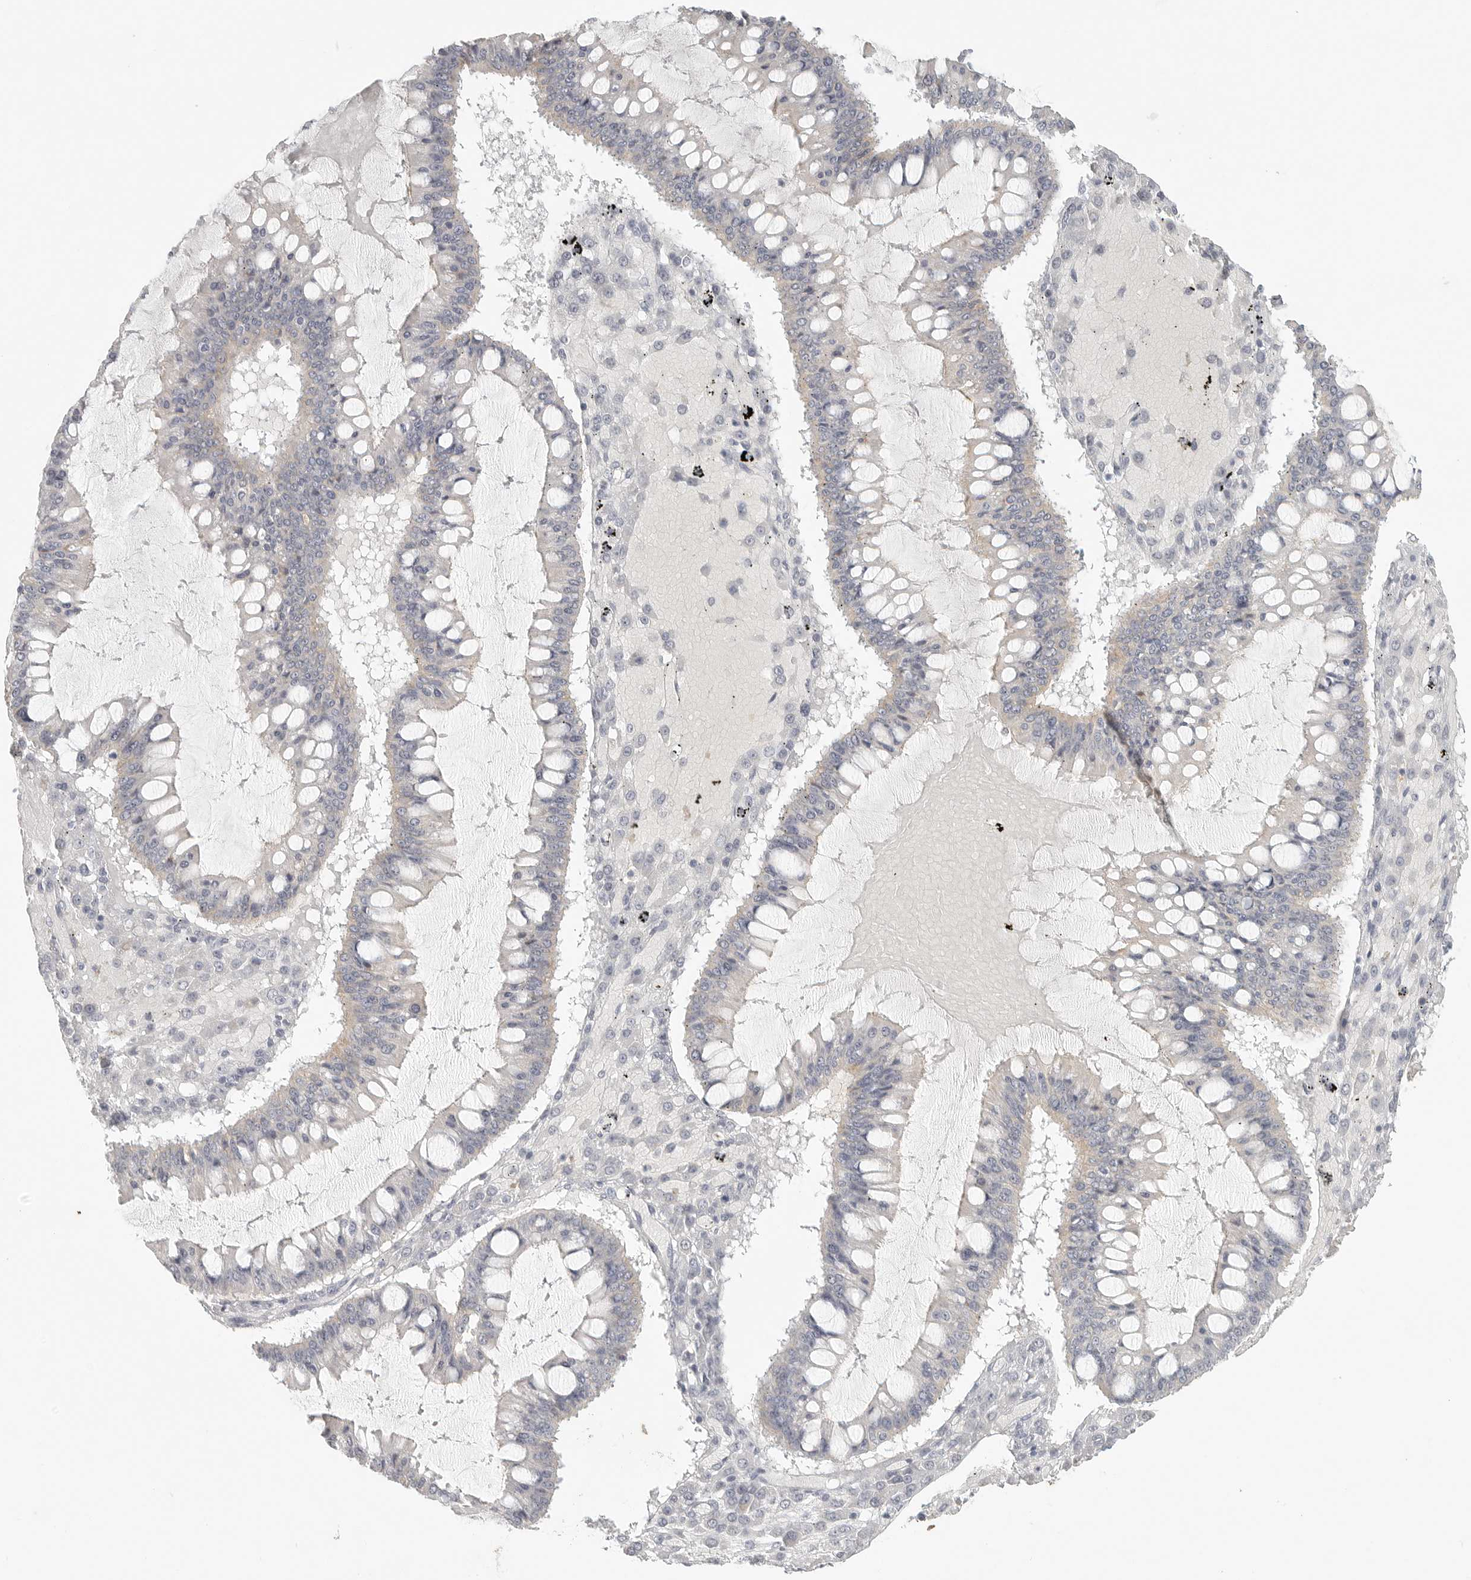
{"staining": {"intensity": "negative", "quantity": "none", "location": "none"}, "tissue": "ovarian cancer", "cell_type": "Tumor cells", "image_type": "cancer", "snomed": [{"axis": "morphology", "description": "Cystadenocarcinoma, mucinous, NOS"}, {"axis": "topography", "description": "Ovary"}], "caption": "DAB immunohistochemical staining of ovarian mucinous cystadenocarcinoma exhibits no significant expression in tumor cells.", "gene": "SLC25A36", "patient": {"sex": "female", "age": 73}}